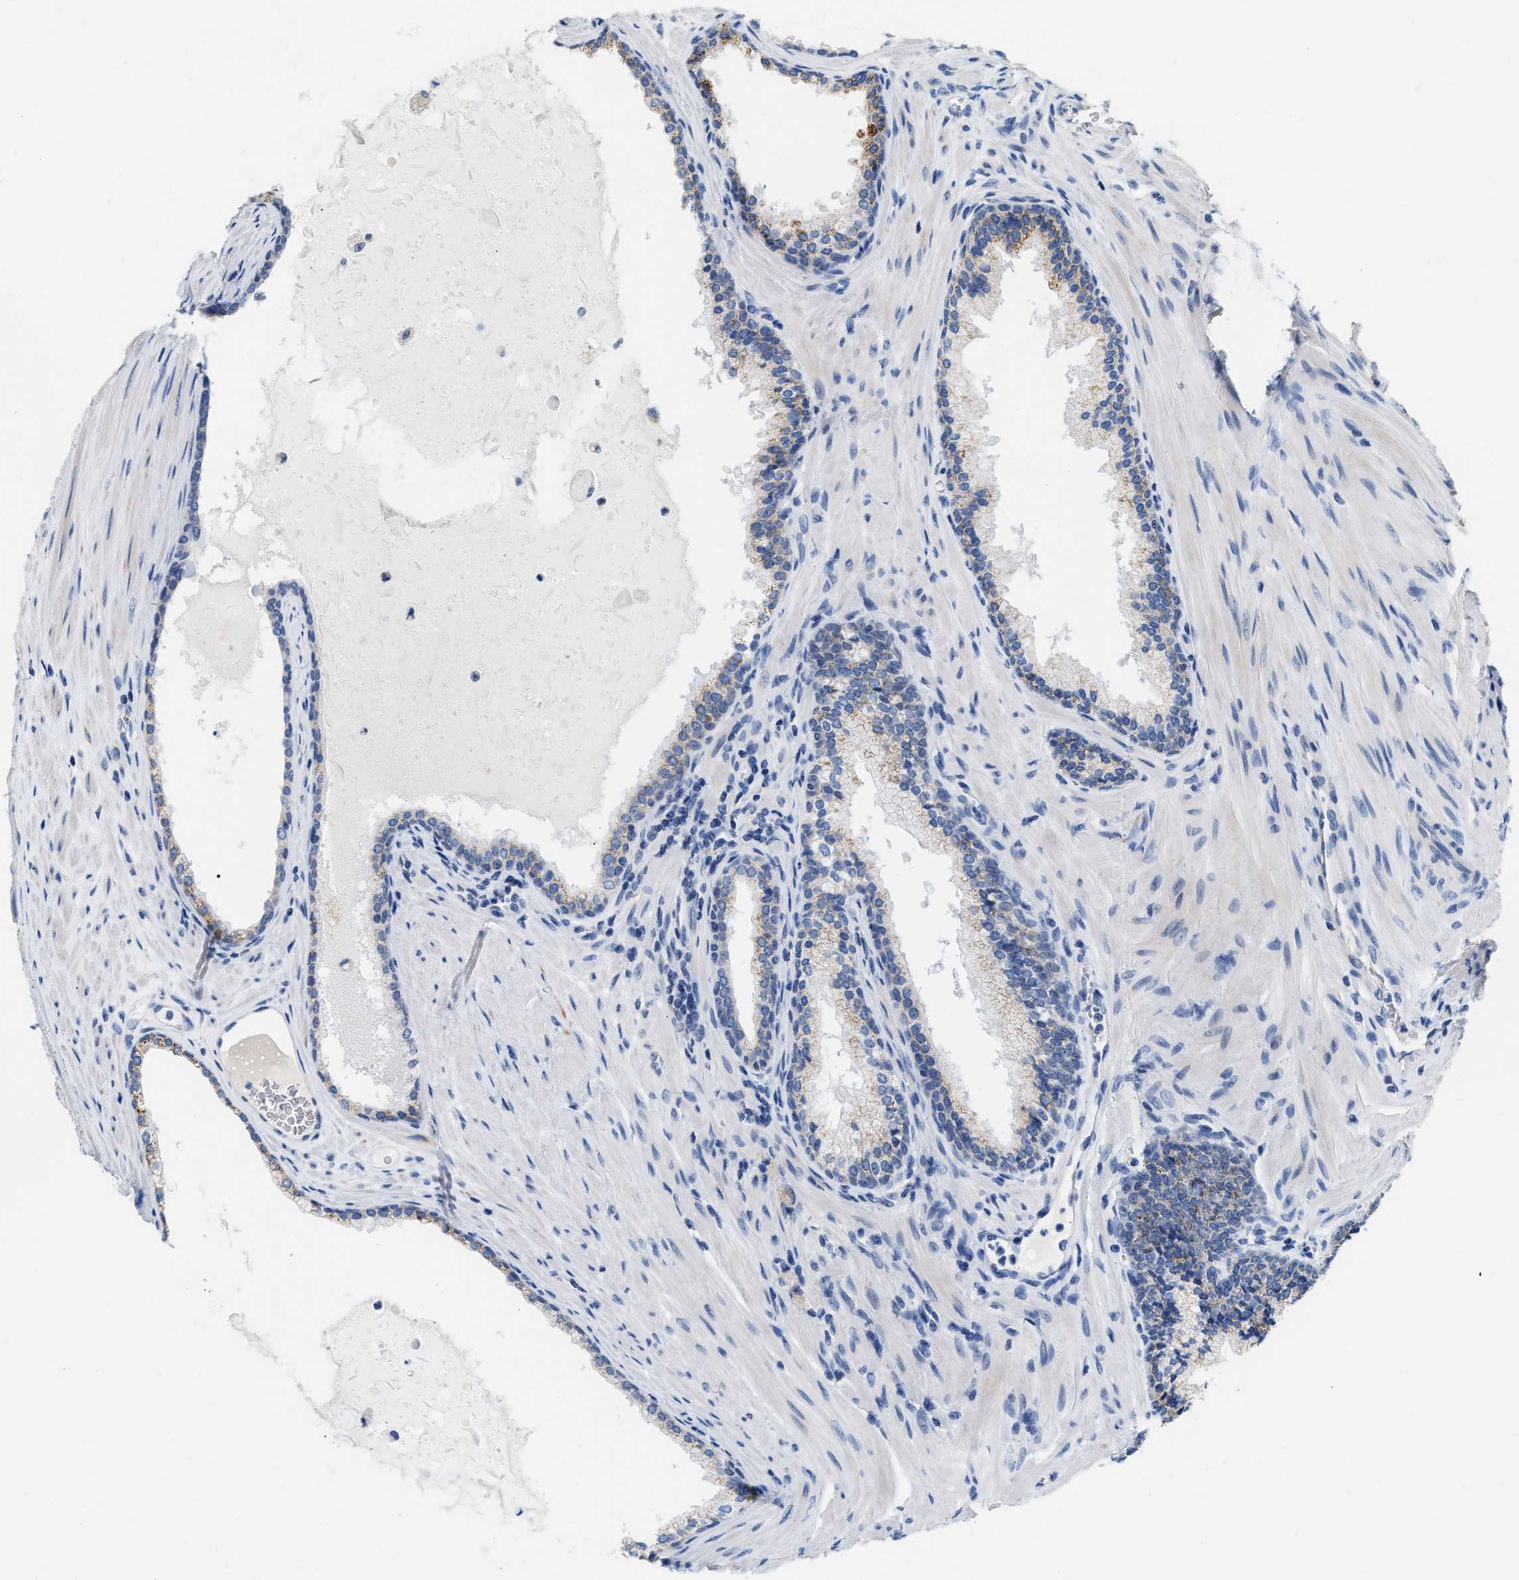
{"staining": {"intensity": "moderate", "quantity": "<25%", "location": "cytoplasmic/membranous"}, "tissue": "prostate cancer", "cell_type": "Tumor cells", "image_type": "cancer", "snomed": [{"axis": "morphology", "description": "Adenocarcinoma, Low grade"}, {"axis": "topography", "description": "Prostate"}], "caption": "A histopathology image of human adenocarcinoma (low-grade) (prostate) stained for a protein exhibits moderate cytoplasmic/membranous brown staining in tumor cells. (DAB (3,3'-diaminobenzidine) IHC, brown staining for protein, blue staining for nuclei).", "gene": "DDX56", "patient": {"sex": "male", "age": 70}}